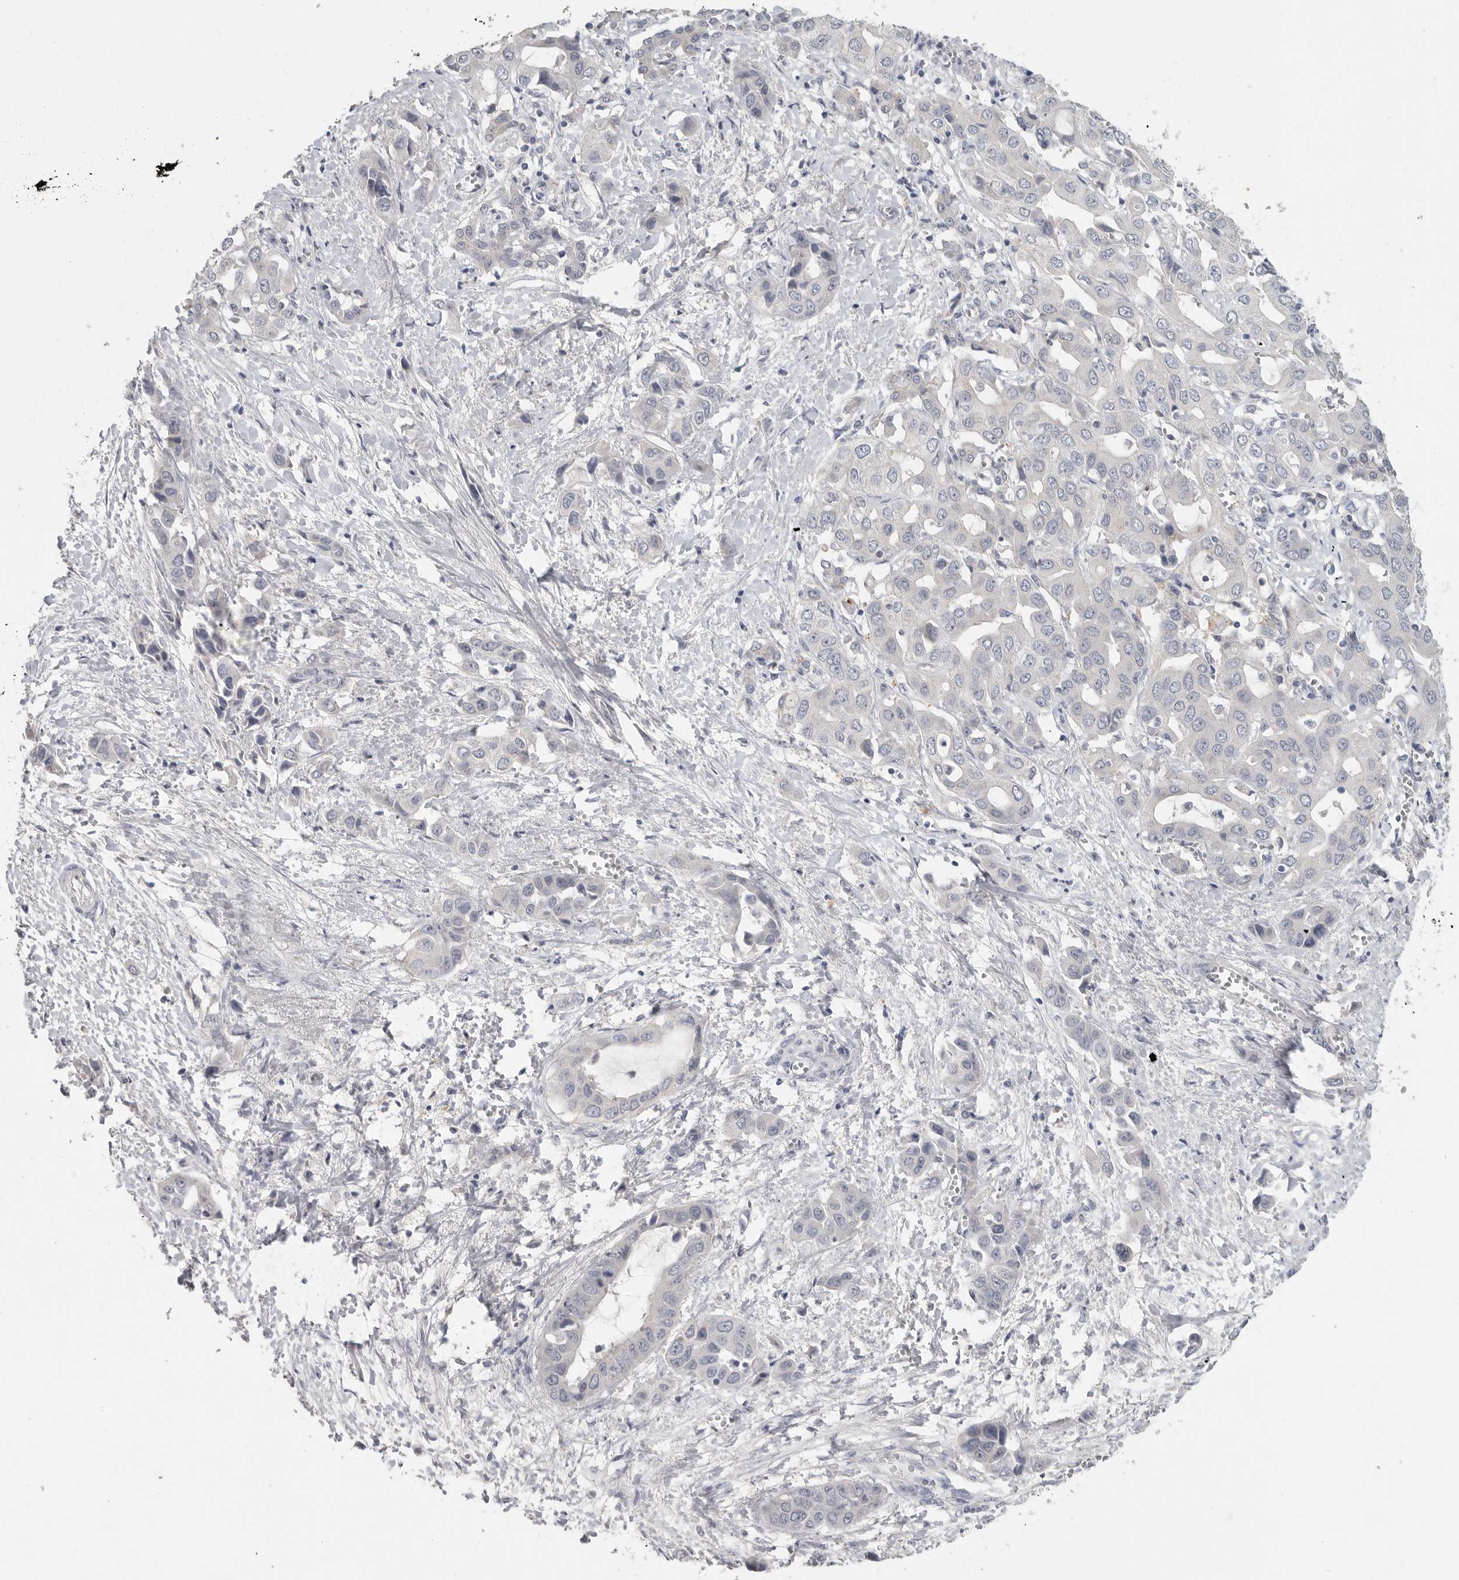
{"staining": {"intensity": "negative", "quantity": "none", "location": "none"}, "tissue": "liver cancer", "cell_type": "Tumor cells", "image_type": "cancer", "snomed": [{"axis": "morphology", "description": "Cholangiocarcinoma"}, {"axis": "topography", "description": "Liver"}], "caption": "Immunohistochemical staining of human liver cancer (cholangiocarcinoma) shows no significant expression in tumor cells. (Brightfield microscopy of DAB (3,3'-diaminobenzidine) immunohistochemistry (IHC) at high magnification).", "gene": "REG4", "patient": {"sex": "female", "age": 52}}